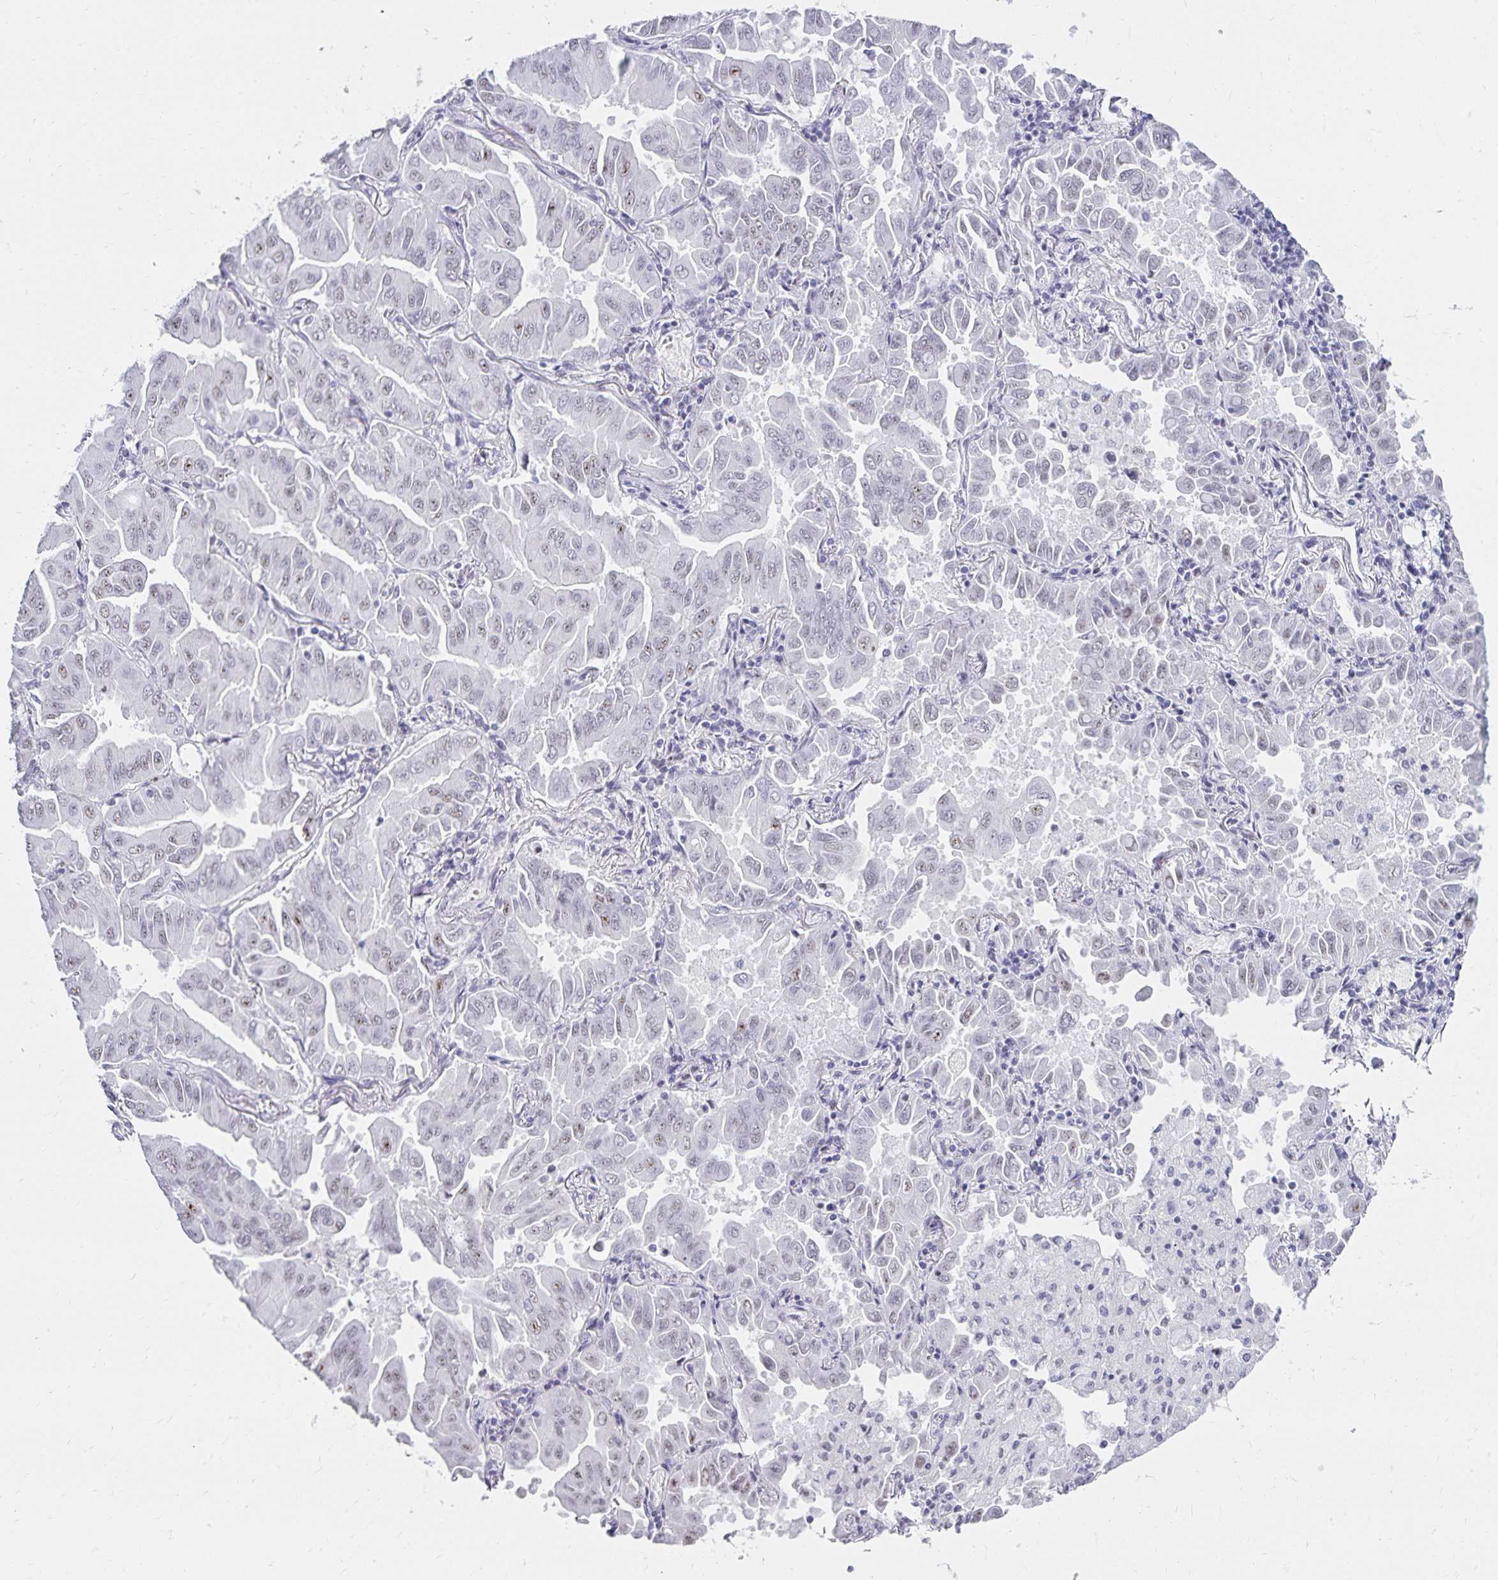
{"staining": {"intensity": "negative", "quantity": "none", "location": "none"}, "tissue": "lung cancer", "cell_type": "Tumor cells", "image_type": "cancer", "snomed": [{"axis": "morphology", "description": "Adenocarcinoma, NOS"}, {"axis": "topography", "description": "Lung"}], "caption": "The image shows no staining of tumor cells in adenocarcinoma (lung).", "gene": "C20orf85", "patient": {"sex": "male", "age": 64}}